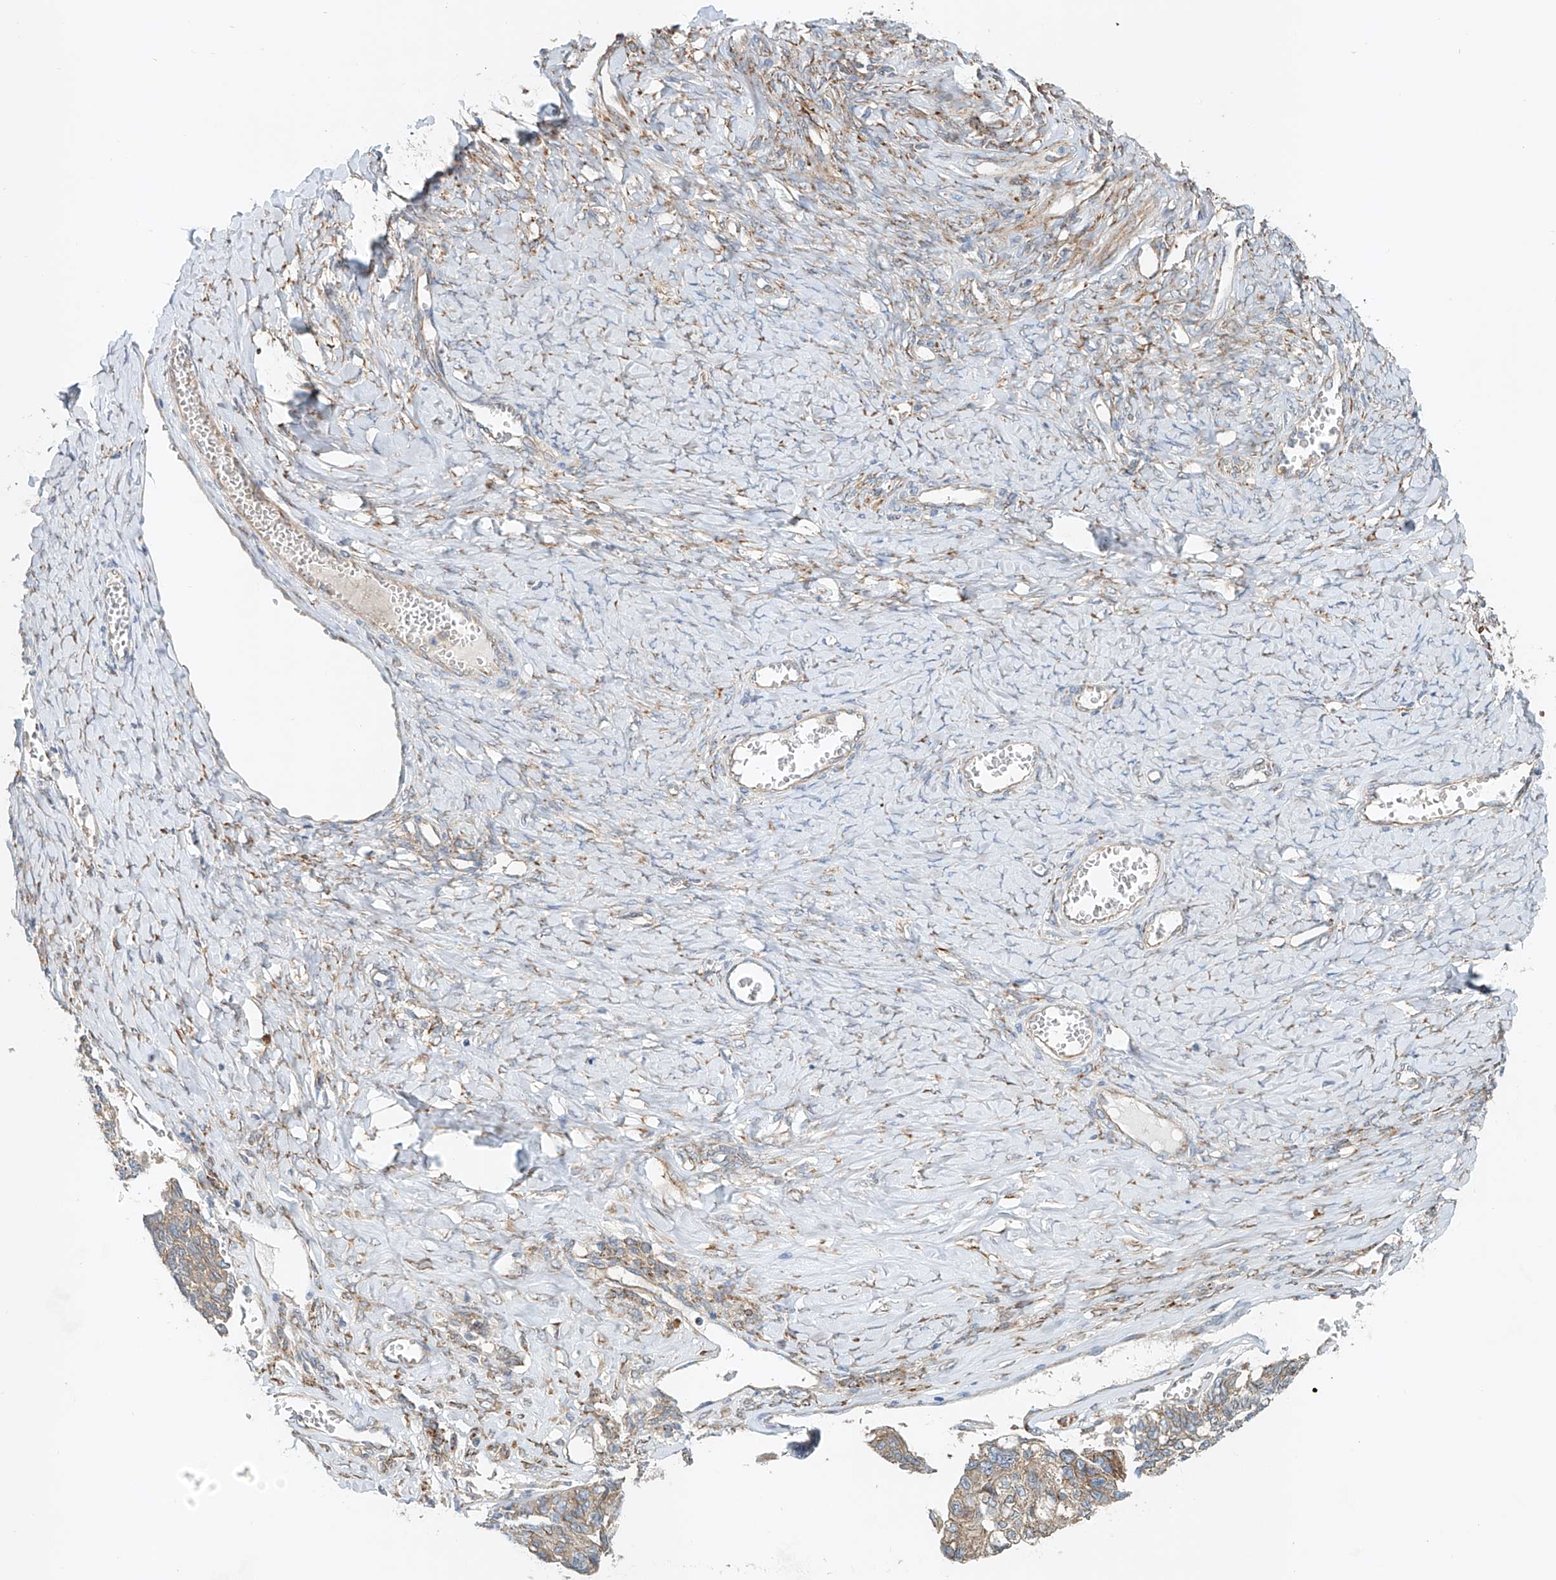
{"staining": {"intensity": "weak", "quantity": ">75%", "location": "cytoplasmic/membranous"}, "tissue": "ovarian cancer", "cell_type": "Tumor cells", "image_type": "cancer", "snomed": [{"axis": "morphology", "description": "Cystadenocarcinoma, serous, NOS"}, {"axis": "topography", "description": "Ovary"}], "caption": "Serous cystadenocarcinoma (ovarian) stained for a protein exhibits weak cytoplasmic/membranous positivity in tumor cells.", "gene": "SNAP29", "patient": {"sex": "female", "age": 79}}